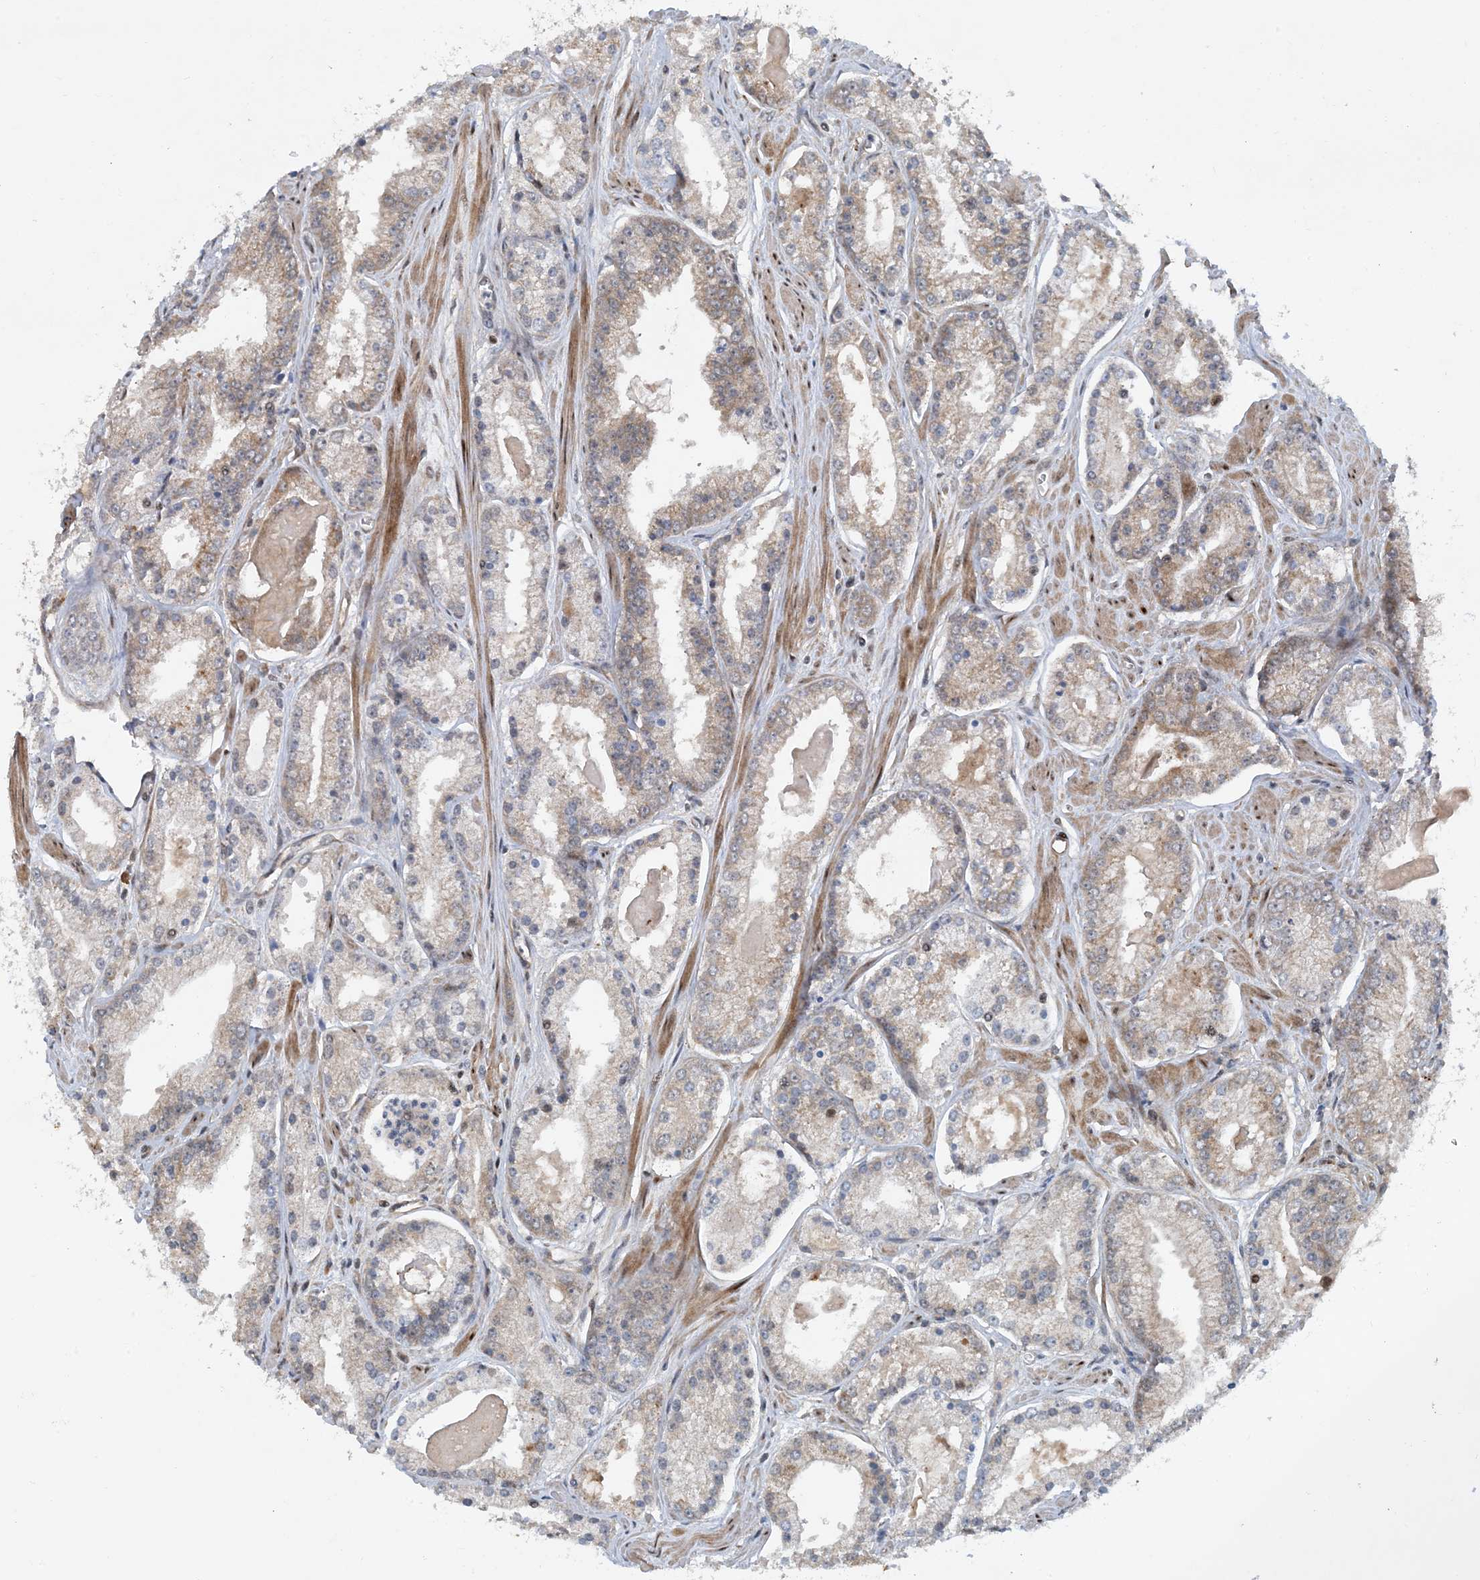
{"staining": {"intensity": "weak", "quantity": ">75%", "location": "cytoplasmic/membranous"}, "tissue": "prostate cancer", "cell_type": "Tumor cells", "image_type": "cancer", "snomed": [{"axis": "morphology", "description": "Adenocarcinoma, Low grade"}, {"axis": "topography", "description": "Prostate"}], "caption": "Protein staining of prostate cancer tissue shows weak cytoplasmic/membranous expression in about >75% of tumor cells.", "gene": "HEMK1", "patient": {"sex": "male", "age": 54}}